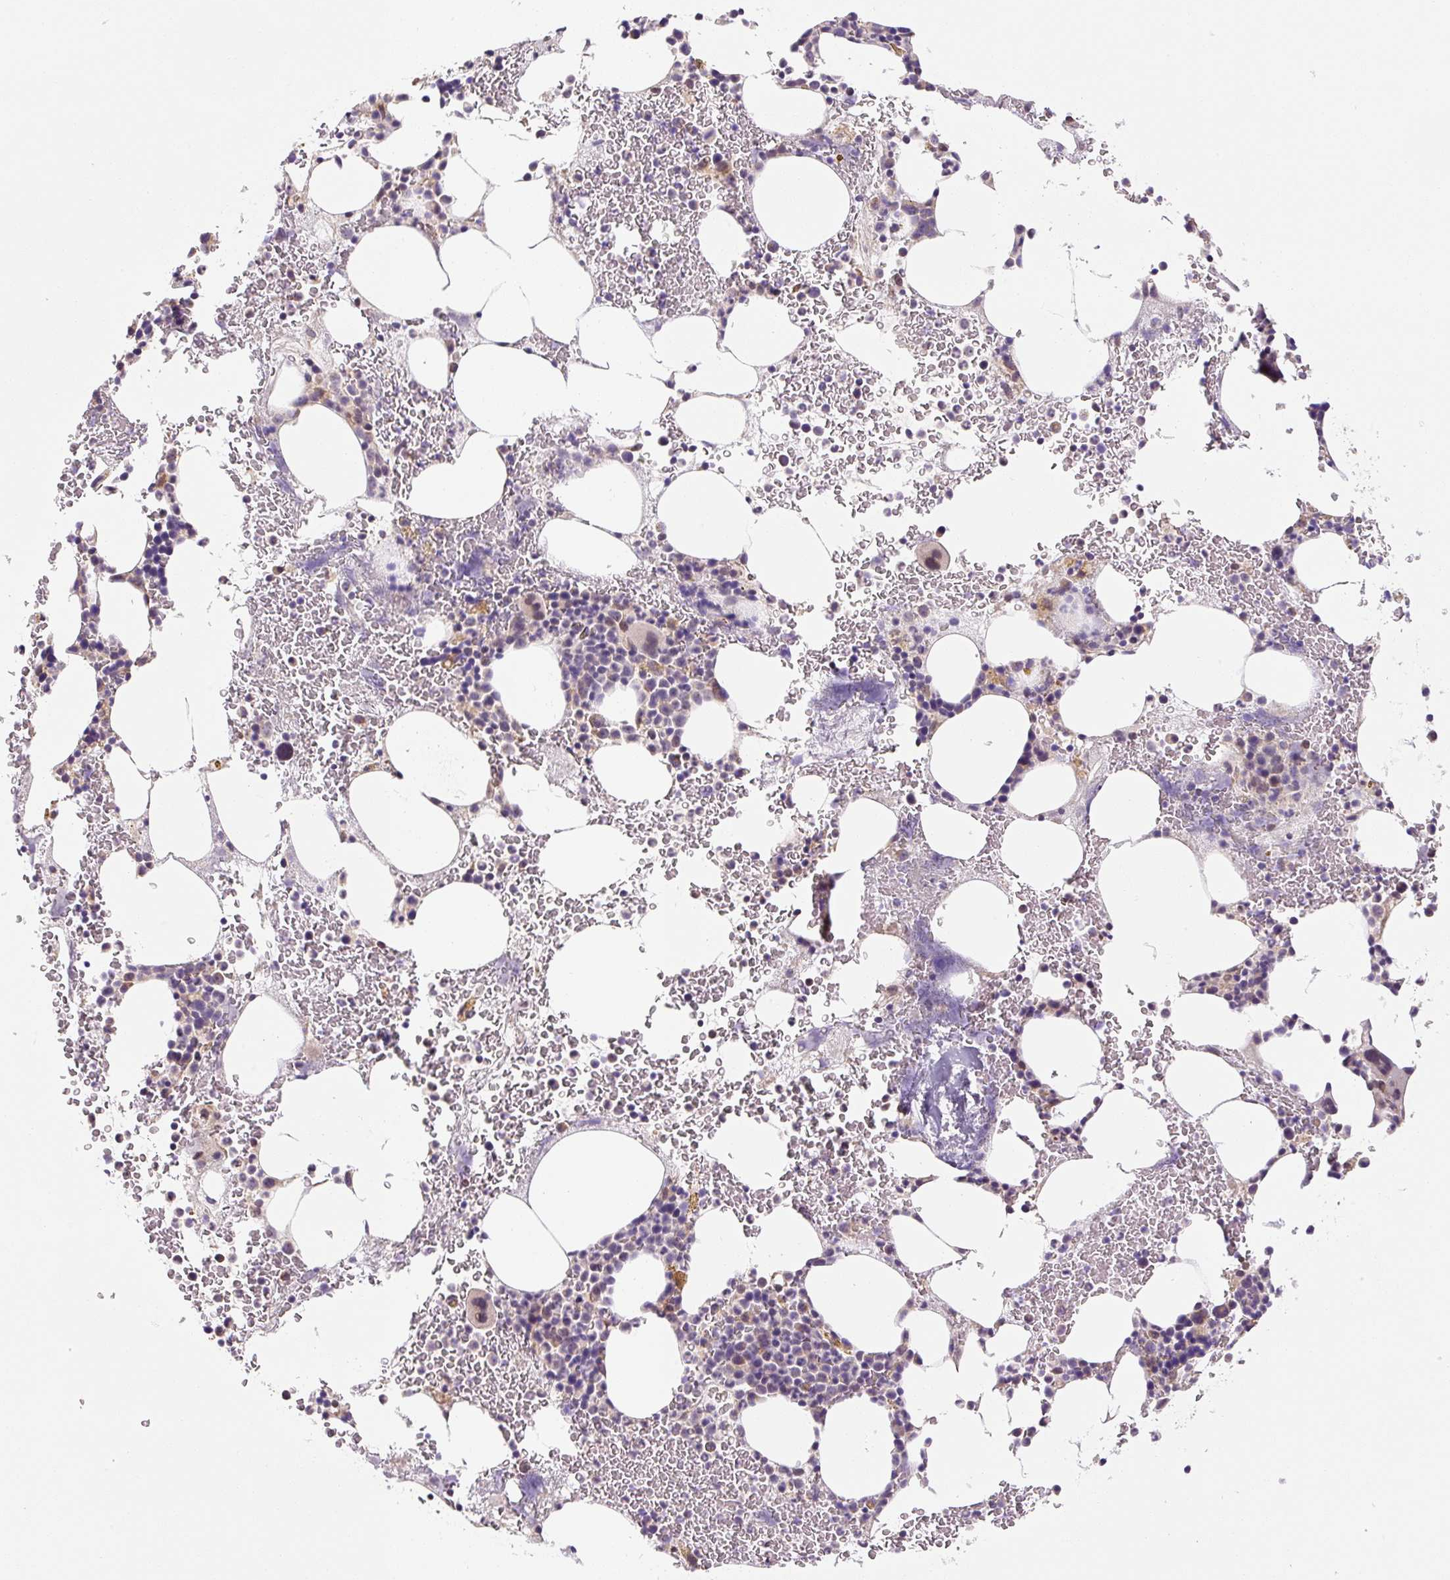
{"staining": {"intensity": "moderate", "quantity": "<25%", "location": "cytoplasmic/membranous"}, "tissue": "bone marrow", "cell_type": "Hematopoietic cells", "image_type": "normal", "snomed": [{"axis": "morphology", "description": "Normal tissue, NOS"}, {"axis": "topography", "description": "Bone marrow"}], "caption": "Immunohistochemical staining of normal bone marrow exhibits low levels of moderate cytoplasmic/membranous expression in about <25% of hematopoietic cells. (Brightfield microscopy of DAB IHC at high magnification).", "gene": "MFSD9", "patient": {"sex": "male", "age": 62}}